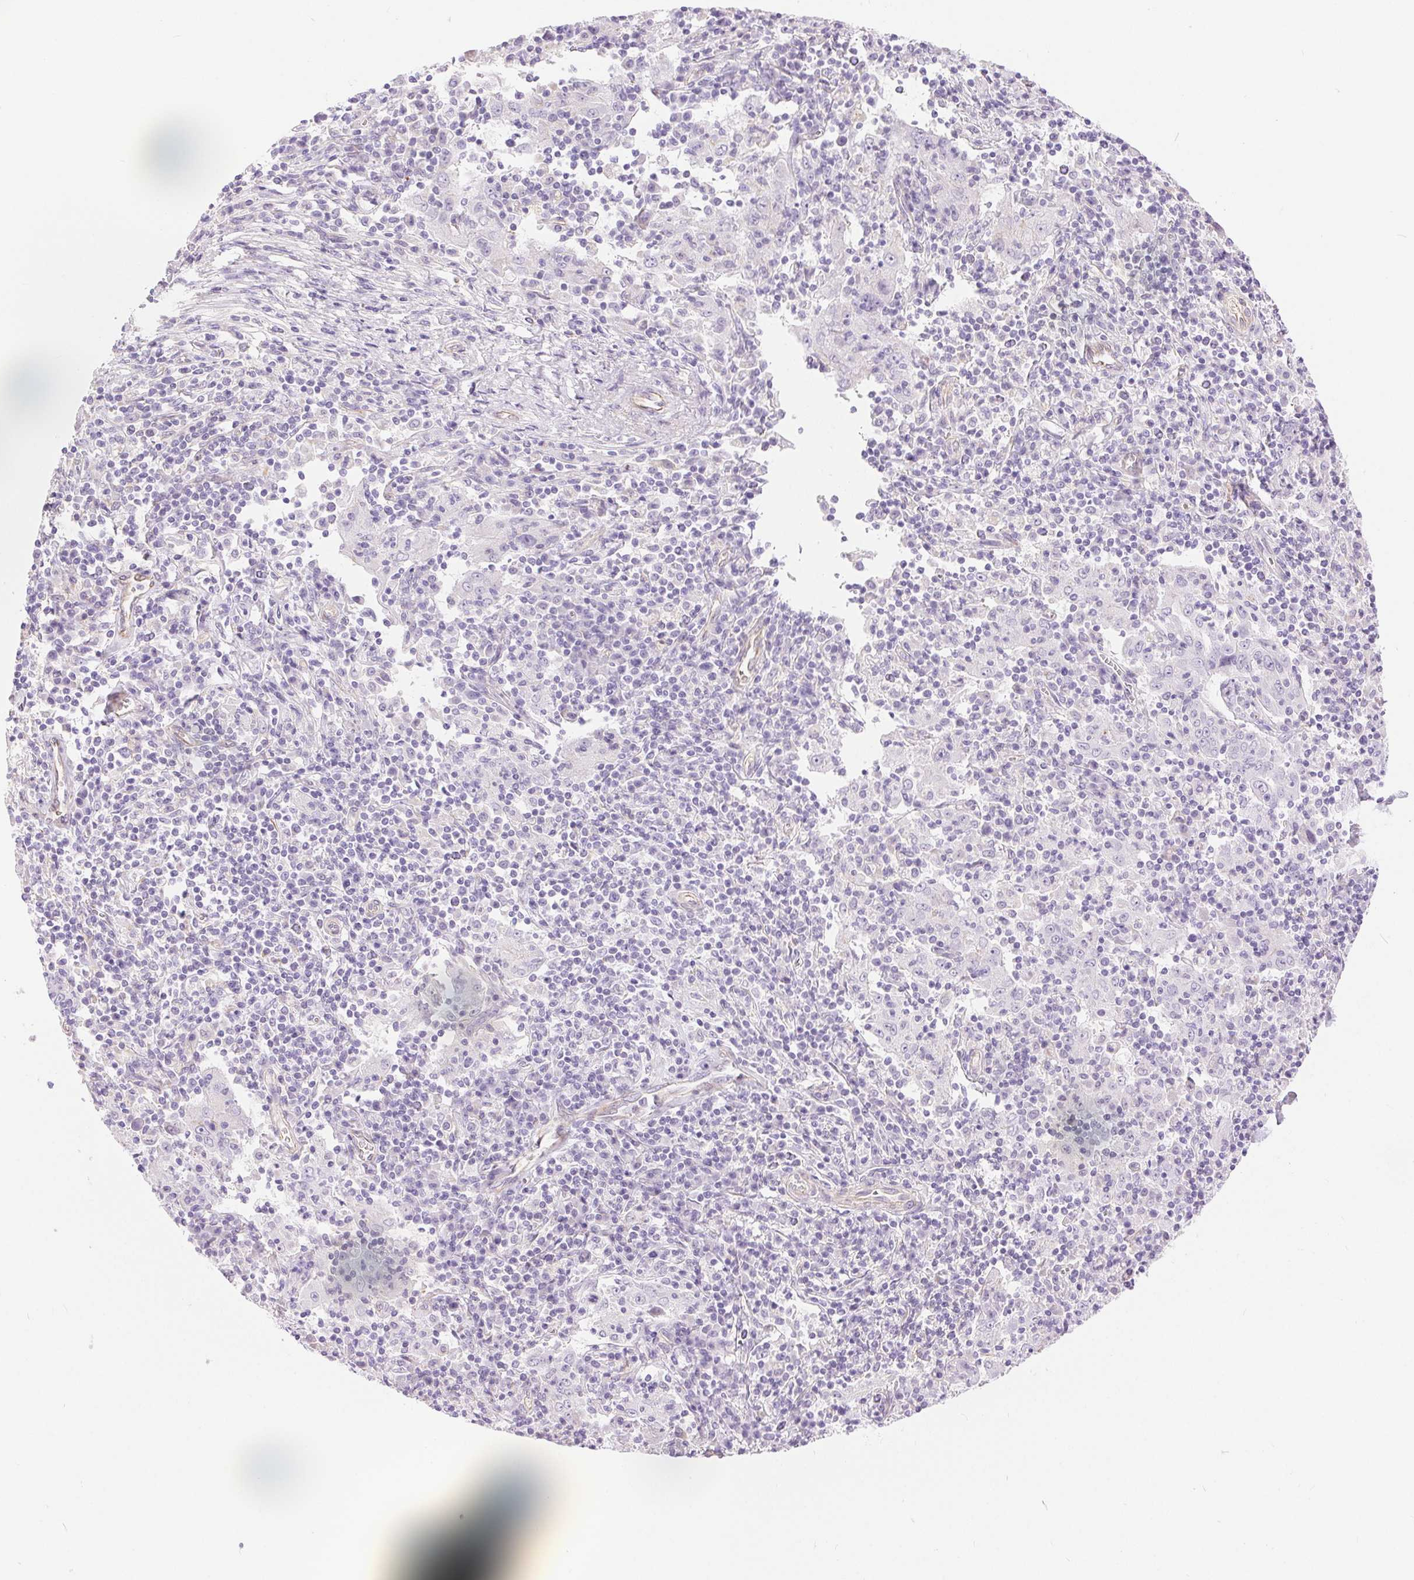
{"staining": {"intensity": "negative", "quantity": "none", "location": "none"}, "tissue": "pancreatic cancer", "cell_type": "Tumor cells", "image_type": "cancer", "snomed": [{"axis": "morphology", "description": "Adenocarcinoma, NOS"}, {"axis": "topography", "description": "Pancreas"}], "caption": "IHC of human pancreatic adenocarcinoma shows no expression in tumor cells.", "gene": "GFAP", "patient": {"sex": "male", "age": 63}}